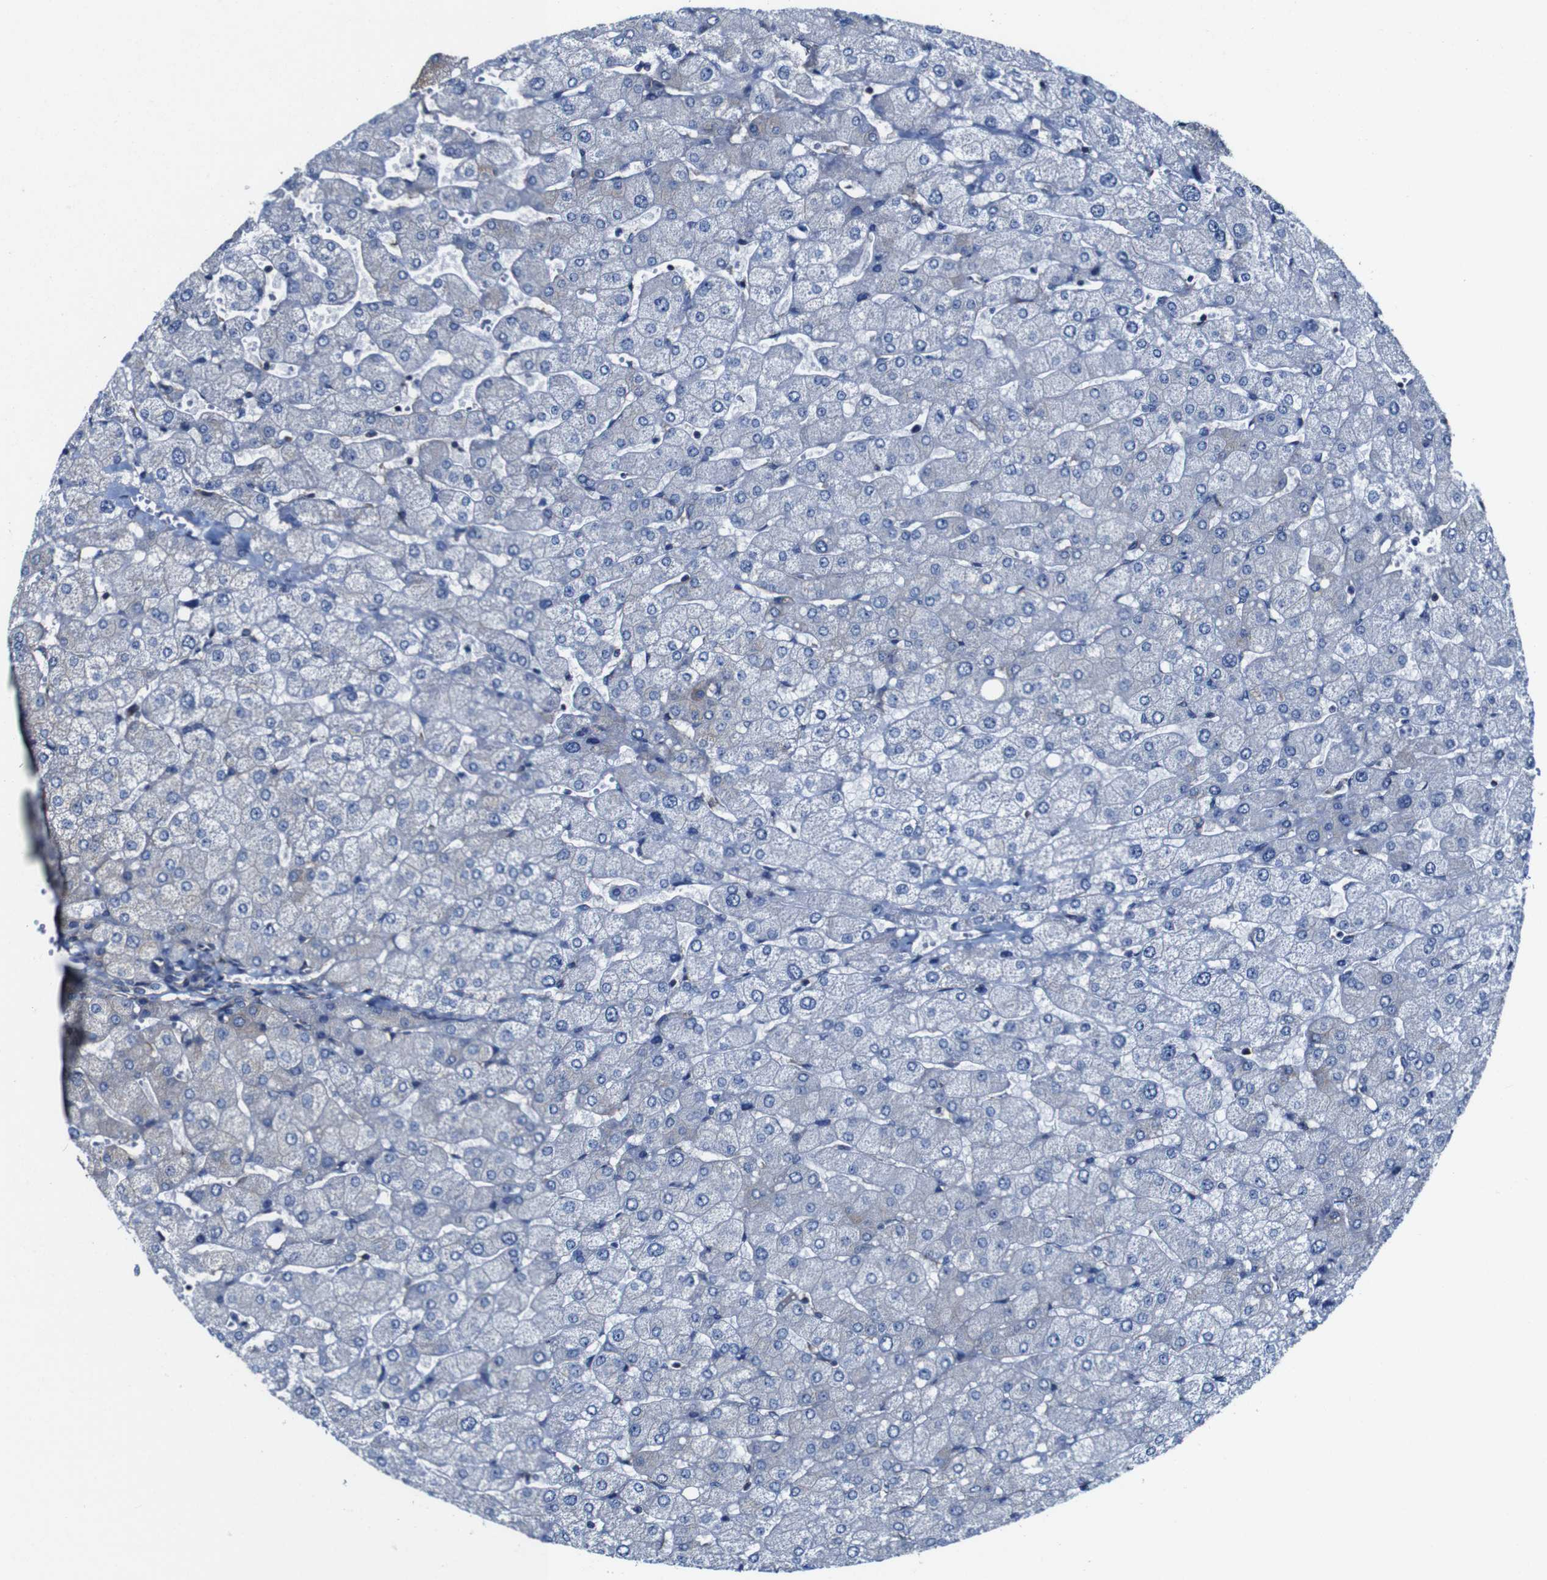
{"staining": {"intensity": "weak", "quantity": ">75%", "location": "cytoplasmic/membranous"}, "tissue": "liver", "cell_type": "Cholangiocytes", "image_type": "normal", "snomed": [{"axis": "morphology", "description": "Normal tissue, NOS"}, {"axis": "topography", "description": "Liver"}], "caption": "Unremarkable liver was stained to show a protein in brown. There is low levels of weak cytoplasmic/membranous staining in about >75% of cholangiocytes.", "gene": "CSF1R", "patient": {"sex": "male", "age": 55}}